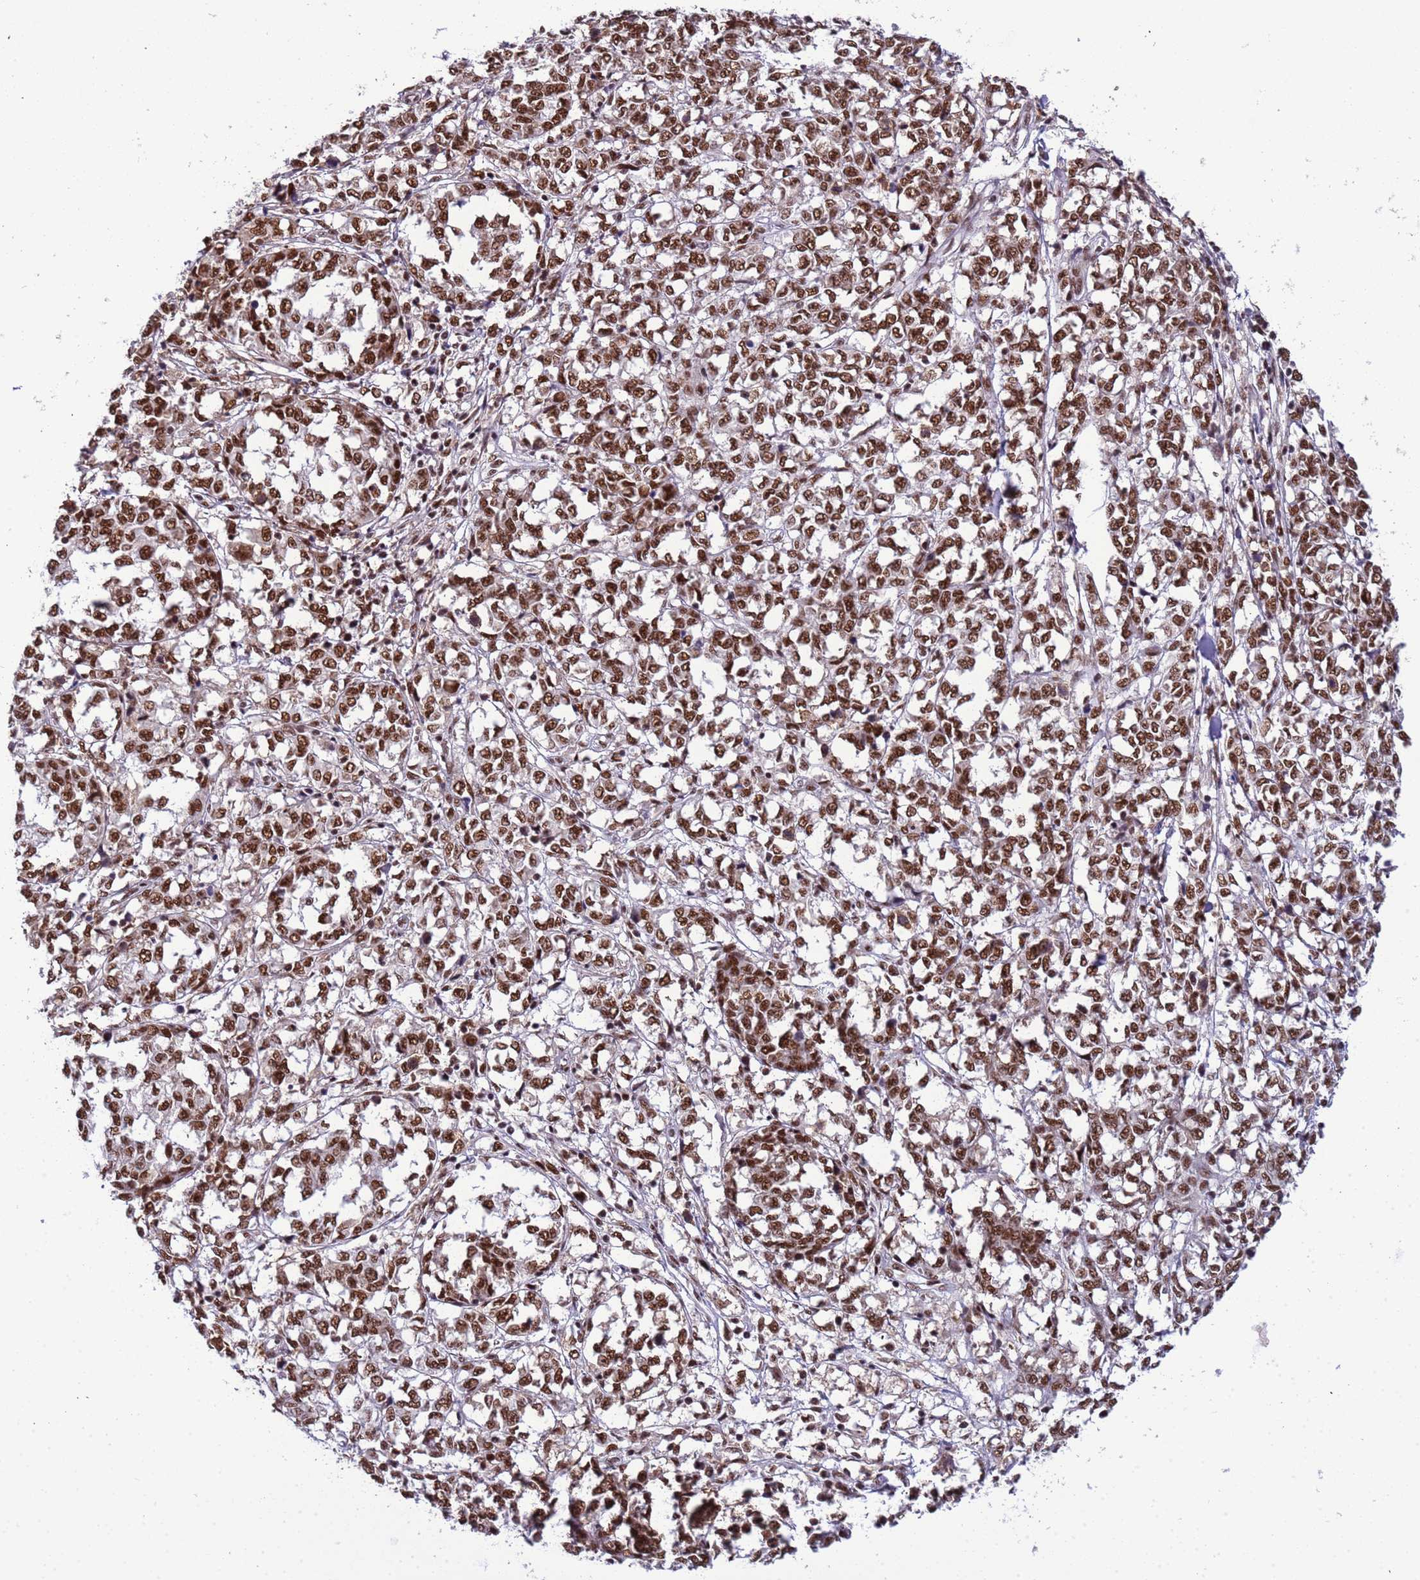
{"staining": {"intensity": "strong", "quantity": ">75%", "location": "nuclear"}, "tissue": "melanoma", "cell_type": "Tumor cells", "image_type": "cancer", "snomed": [{"axis": "morphology", "description": "Malignant melanoma, NOS"}, {"axis": "topography", "description": "Skin"}], "caption": "Approximately >75% of tumor cells in human melanoma exhibit strong nuclear protein expression as visualized by brown immunohistochemical staining.", "gene": "SRRT", "patient": {"sex": "female", "age": 72}}